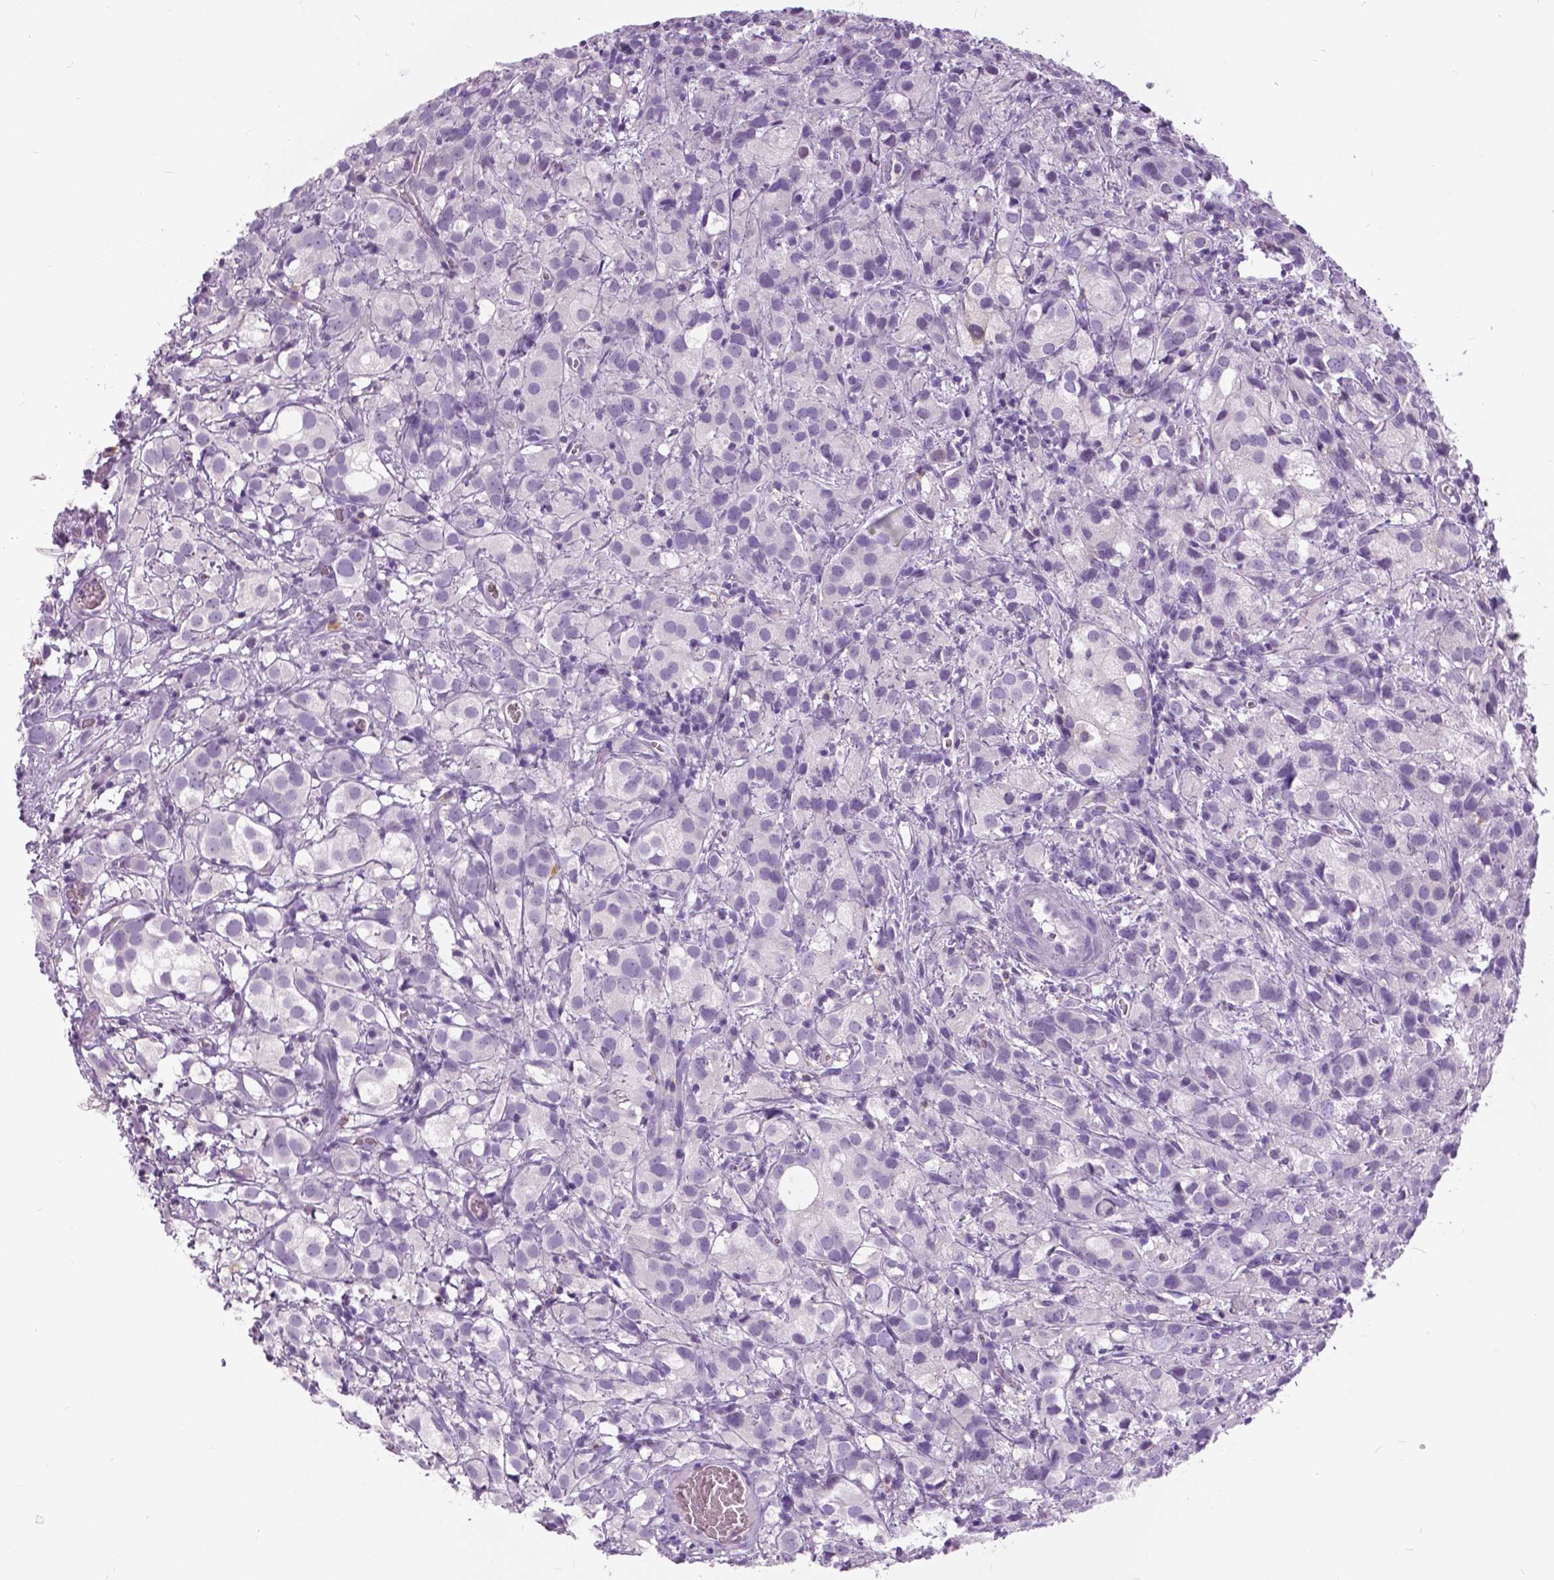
{"staining": {"intensity": "negative", "quantity": "none", "location": "none"}, "tissue": "prostate cancer", "cell_type": "Tumor cells", "image_type": "cancer", "snomed": [{"axis": "morphology", "description": "Adenocarcinoma, High grade"}, {"axis": "topography", "description": "Prostate"}], "caption": "A high-resolution micrograph shows IHC staining of prostate cancer (adenocarcinoma (high-grade)), which reveals no significant positivity in tumor cells. (Brightfield microscopy of DAB IHC at high magnification).", "gene": "TP53TG5", "patient": {"sex": "male", "age": 86}}